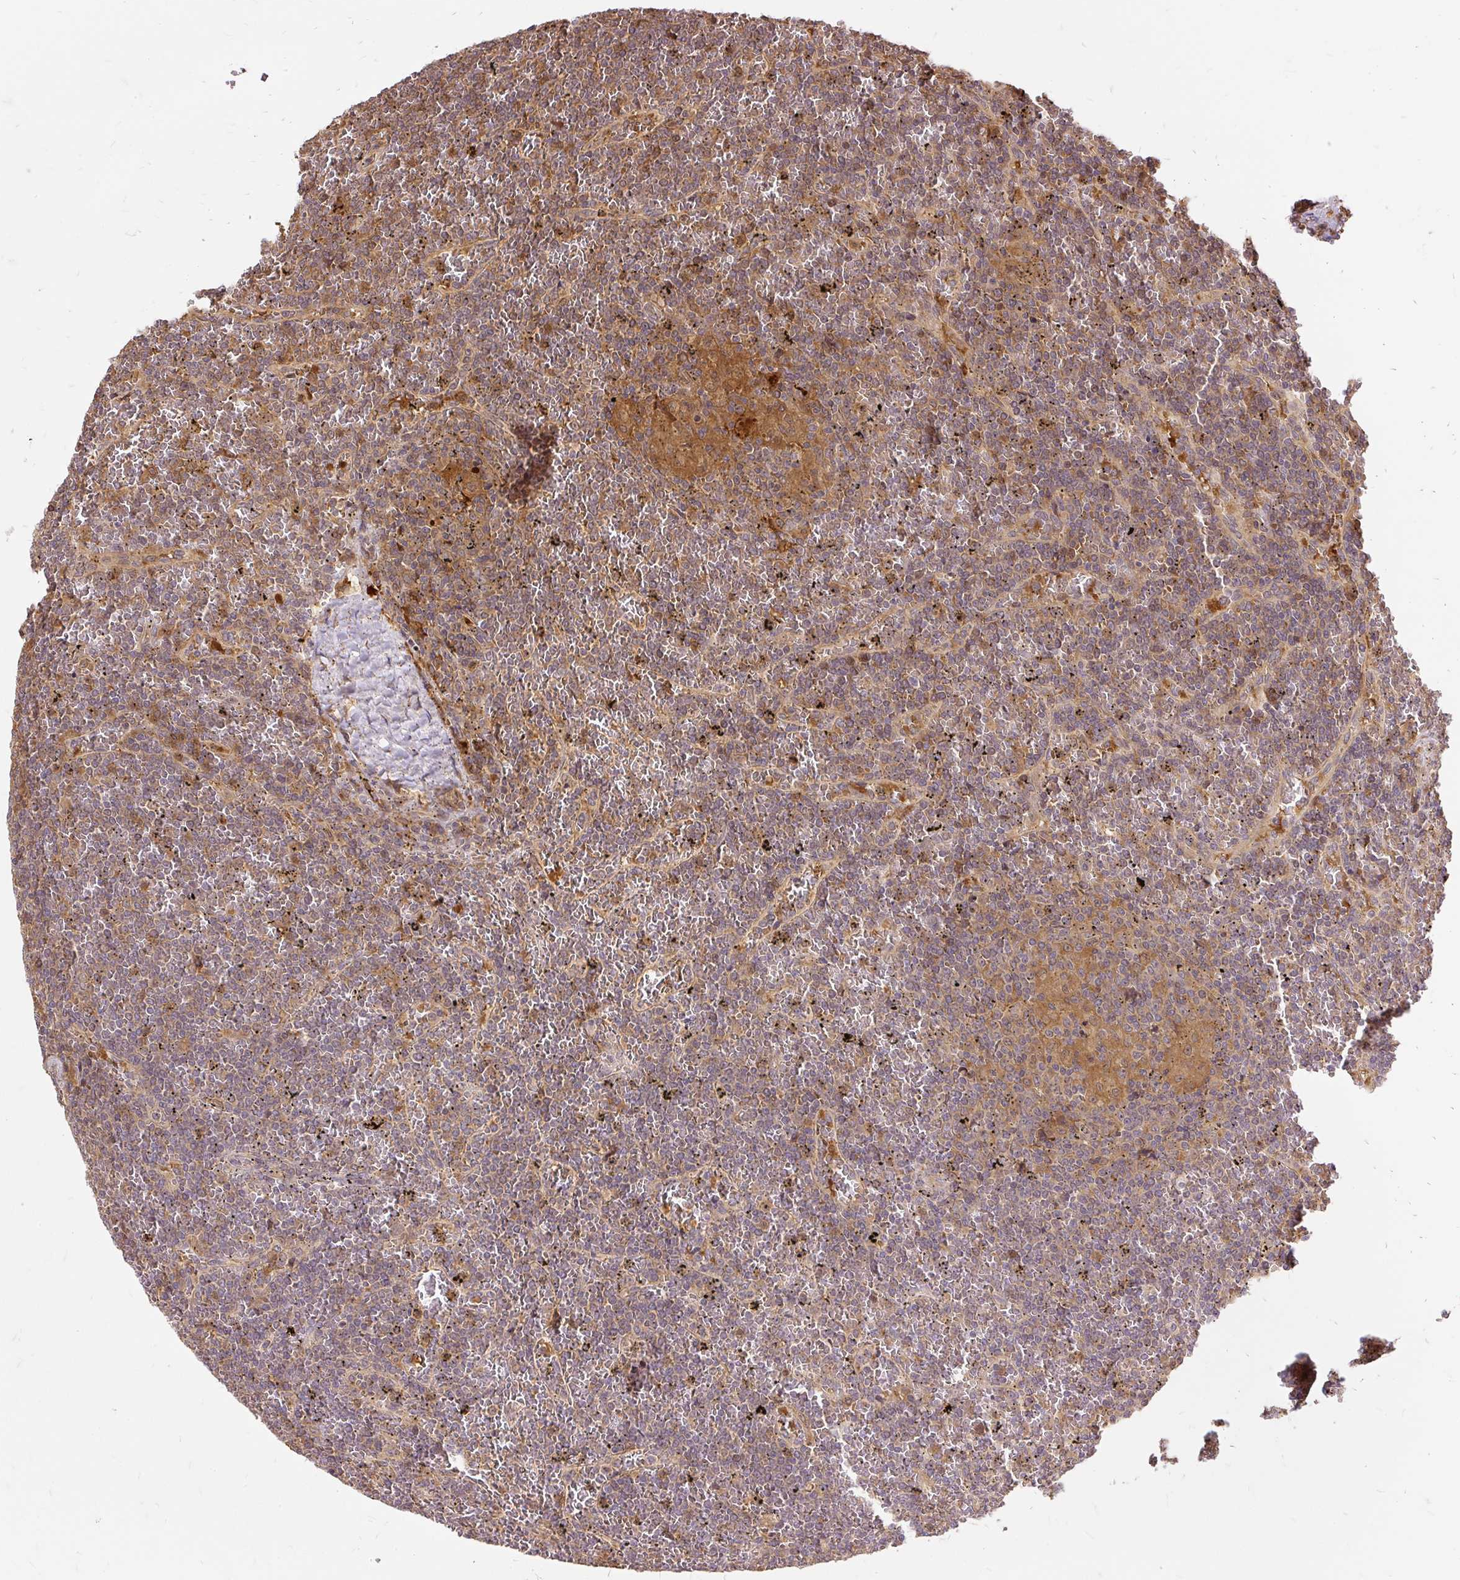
{"staining": {"intensity": "weak", "quantity": "25%-75%", "location": "cytoplasmic/membranous"}, "tissue": "lymphoma", "cell_type": "Tumor cells", "image_type": "cancer", "snomed": [{"axis": "morphology", "description": "Malignant lymphoma, non-Hodgkin's type, Low grade"}, {"axis": "topography", "description": "Spleen"}], "caption": "Lymphoma tissue demonstrates weak cytoplasmic/membranous expression in approximately 25%-75% of tumor cells The protein of interest is stained brown, and the nuclei are stained in blue (DAB IHC with brightfield microscopy, high magnification).", "gene": "AP5S1", "patient": {"sex": "female", "age": 19}}